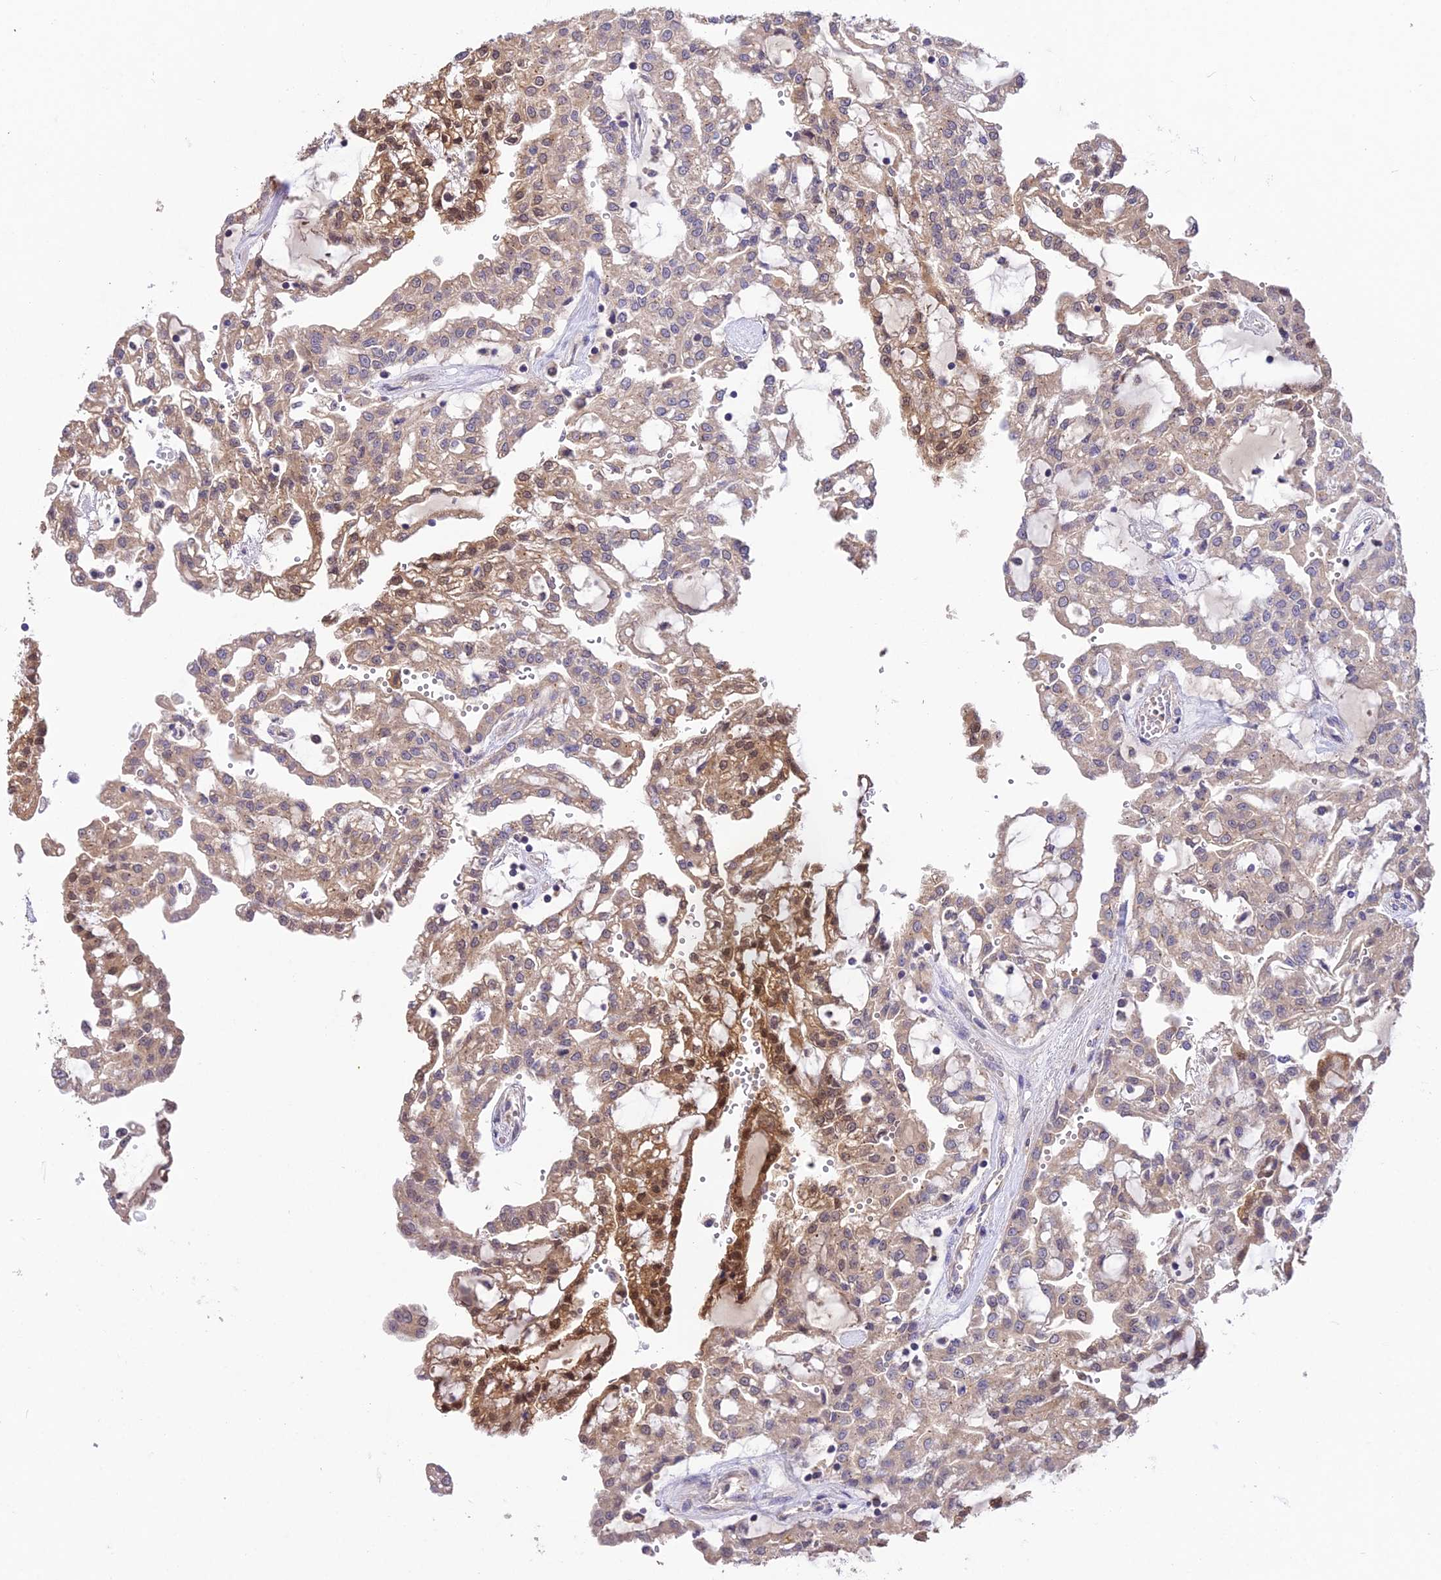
{"staining": {"intensity": "moderate", "quantity": "25%-75%", "location": "cytoplasmic/membranous,nuclear"}, "tissue": "renal cancer", "cell_type": "Tumor cells", "image_type": "cancer", "snomed": [{"axis": "morphology", "description": "Adenocarcinoma, NOS"}, {"axis": "topography", "description": "Kidney"}], "caption": "This is a micrograph of immunohistochemistry (IHC) staining of renal adenocarcinoma, which shows moderate expression in the cytoplasmic/membranous and nuclear of tumor cells.", "gene": "PGK1", "patient": {"sex": "male", "age": 63}}